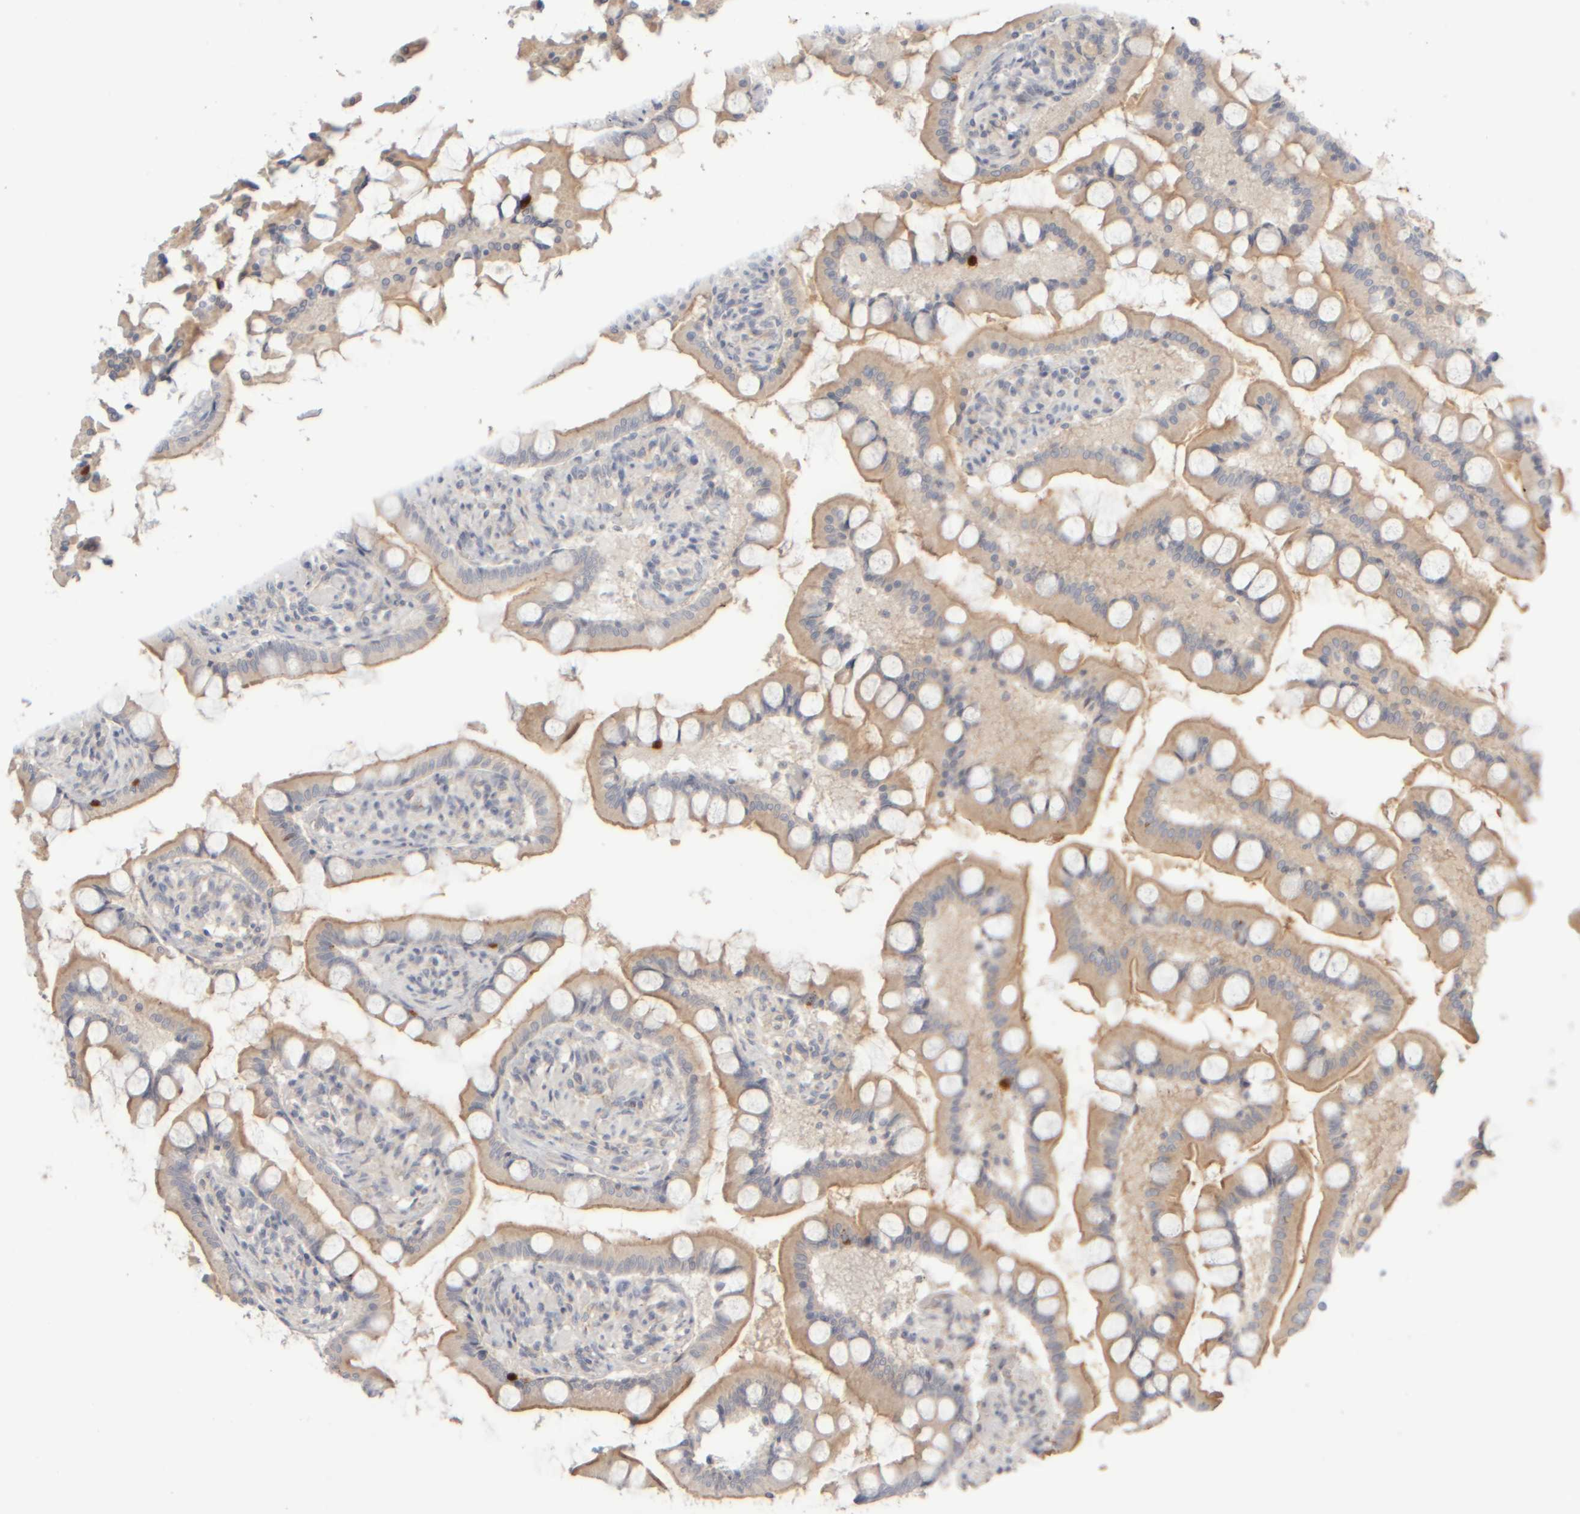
{"staining": {"intensity": "moderate", "quantity": ">75%", "location": "cytoplasmic/membranous"}, "tissue": "small intestine", "cell_type": "Glandular cells", "image_type": "normal", "snomed": [{"axis": "morphology", "description": "Normal tissue, NOS"}, {"axis": "topography", "description": "Small intestine"}], "caption": "Protein expression analysis of normal small intestine shows moderate cytoplasmic/membranous staining in about >75% of glandular cells.", "gene": "GOPC", "patient": {"sex": "male", "age": 41}}